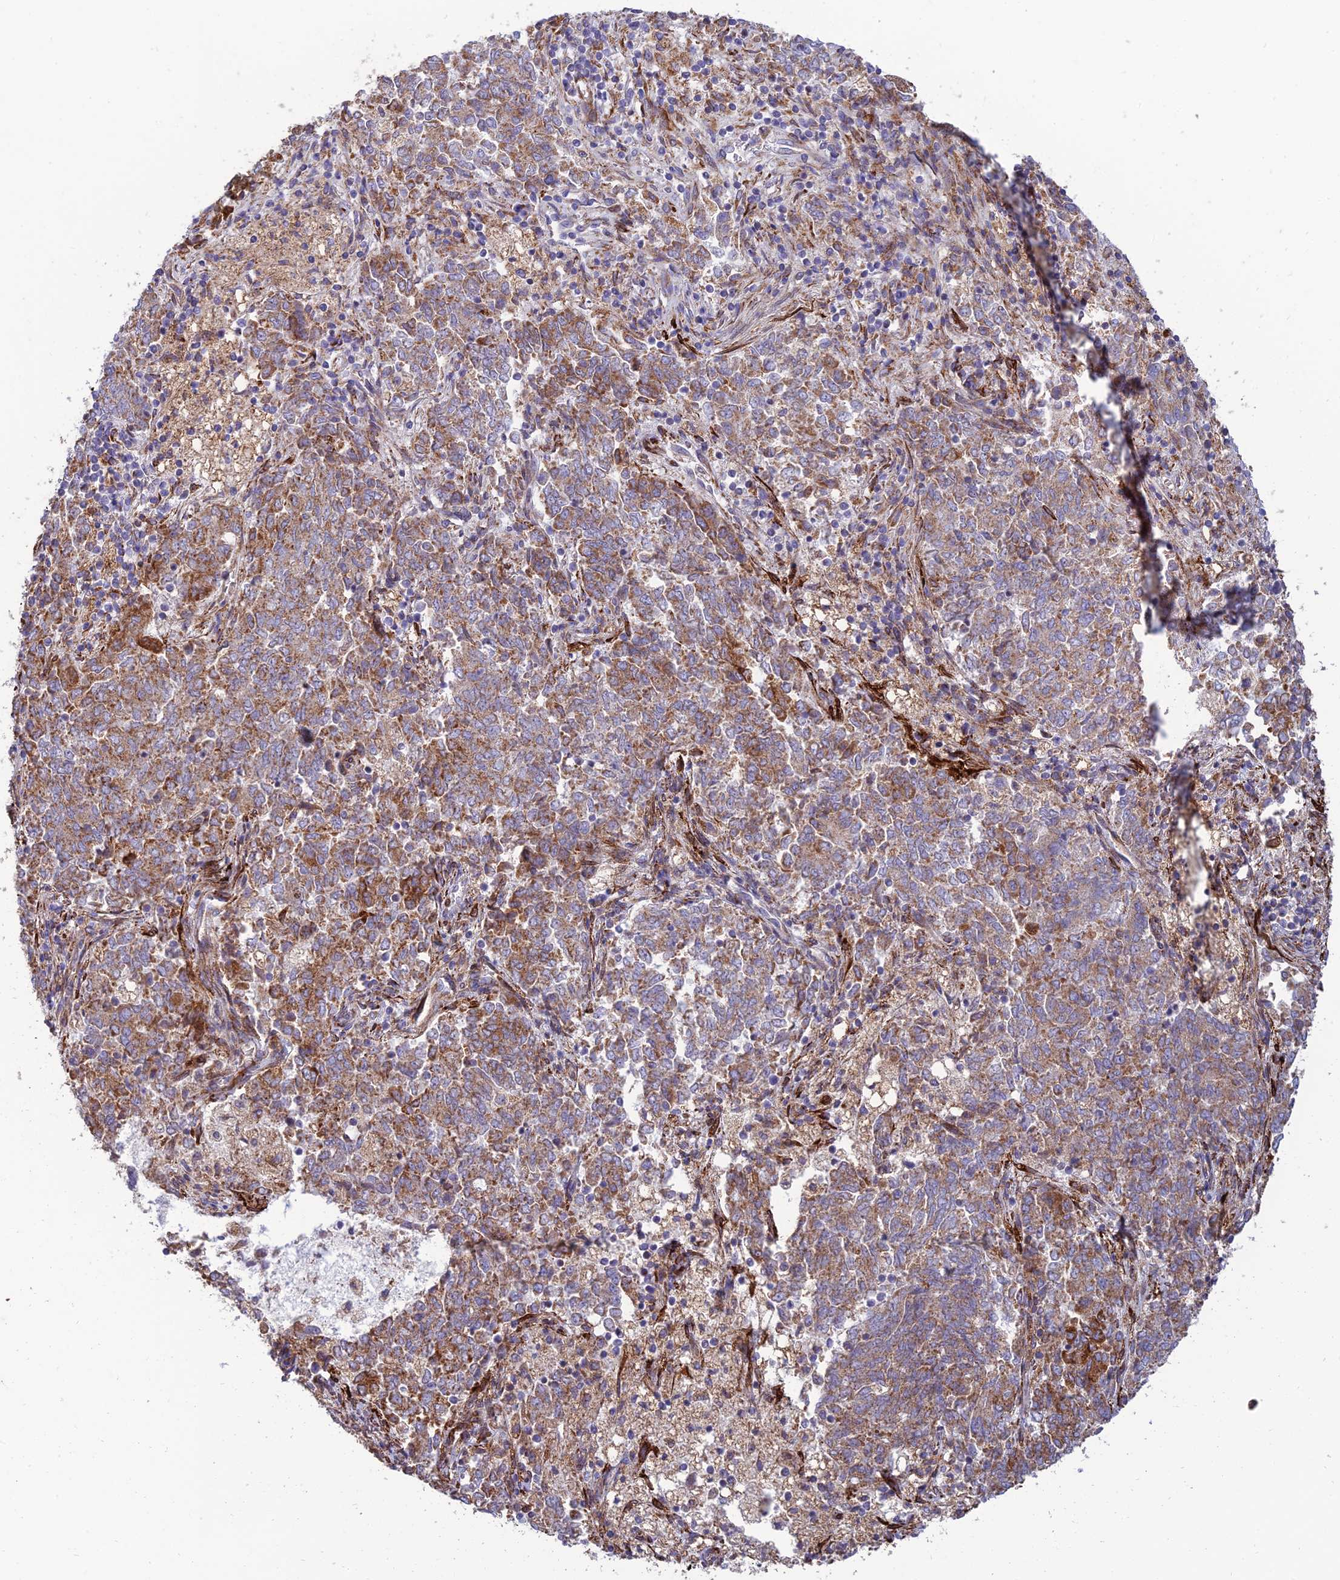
{"staining": {"intensity": "moderate", "quantity": ">75%", "location": "cytoplasmic/membranous"}, "tissue": "endometrial cancer", "cell_type": "Tumor cells", "image_type": "cancer", "snomed": [{"axis": "morphology", "description": "Adenocarcinoma, NOS"}, {"axis": "topography", "description": "Endometrium"}], "caption": "Endometrial cancer (adenocarcinoma) stained with a brown dye shows moderate cytoplasmic/membranous positive positivity in about >75% of tumor cells.", "gene": "RCN3", "patient": {"sex": "female", "age": 80}}